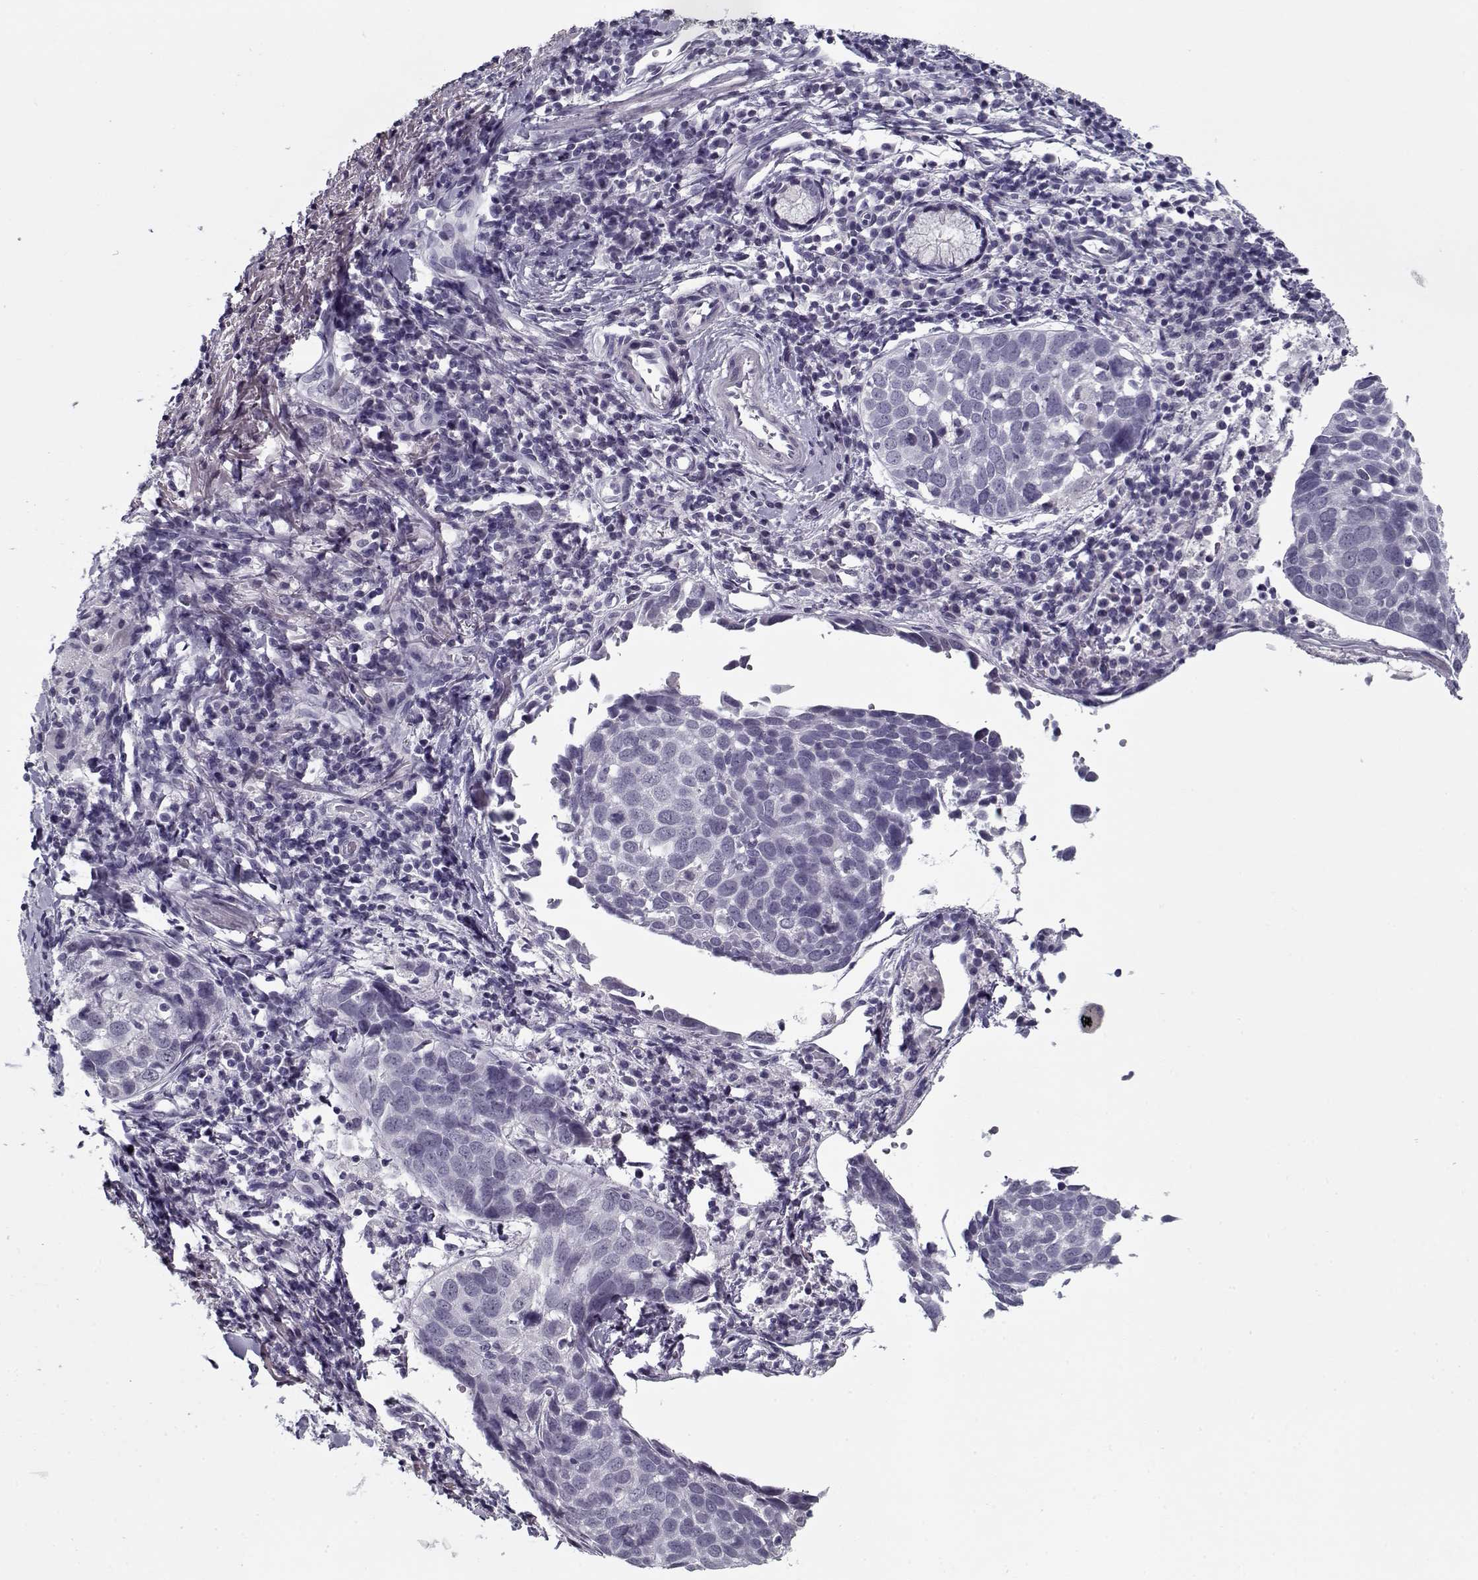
{"staining": {"intensity": "negative", "quantity": "none", "location": "none"}, "tissue": "lung cancer", "cell_type": "Tumor cells", "image_type": "cancer", "snomed": [{"axis": "morphology", "description": "Squamous cell carcinoma, NOS"}, {"axis": "topography", "description": "Lung"}], "caption": "Tumor cells are negative for brown protein staining in lung cancer.", "gene": "RNF32", "patient": {"sex": "male", "age": 57}}